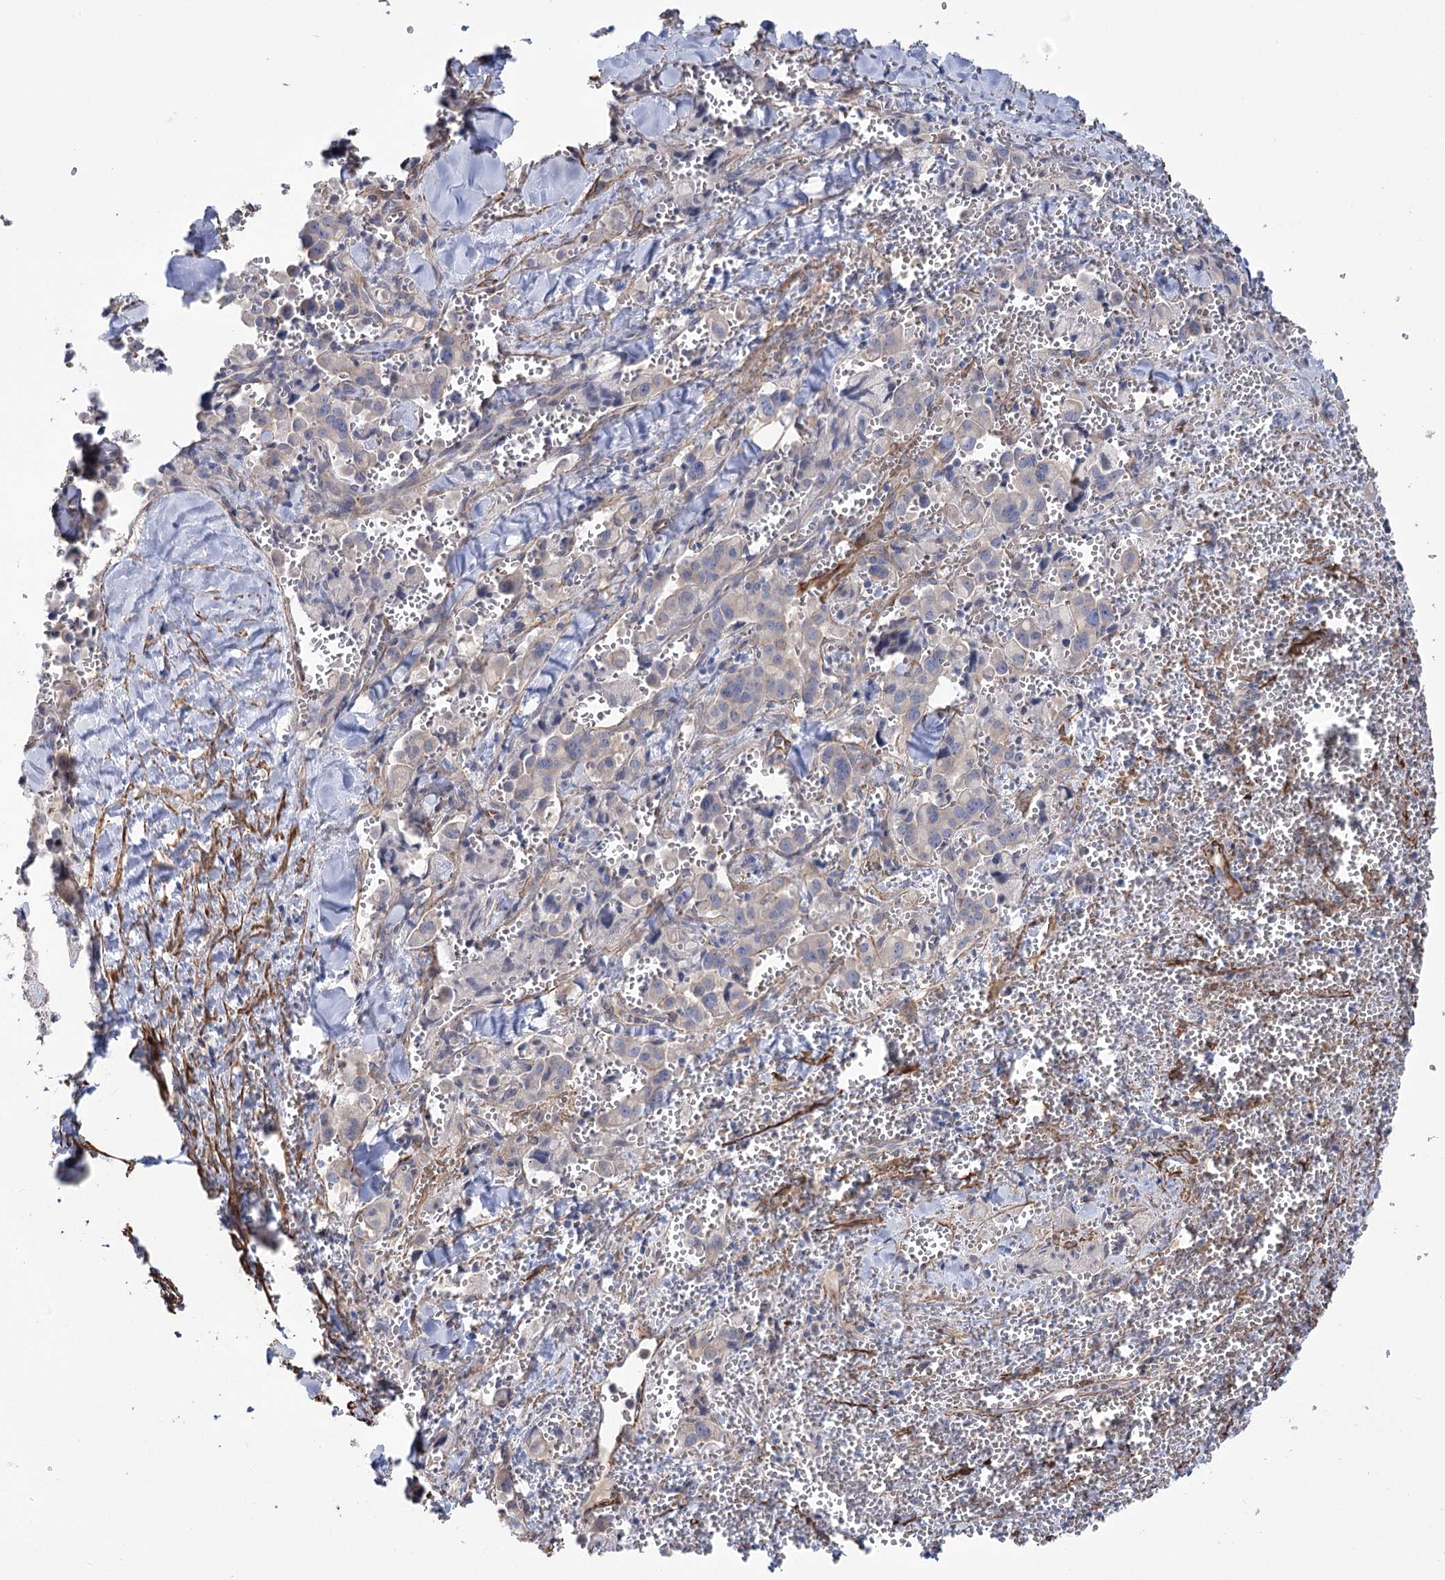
{"staining": {"intensity": "negative", "quantity": "none", "location": "none"}, "tissue": "pancreatic cancer", "cell_type": "Tumor cells", "image_type": "cancer", "snomed": [{"axis": "morphology", "description": "Adenocarcinoma, NOS"}, {"axis": "topography", "description": "Pancreas"}], "caption": "An immunohistochemistry image of pancreatic cancer (adenocarcinoma) is shown. There is no staining in tumor cells of pancreatic cancer (adenocarcinoma). The staining was performed using DAB (3,3'-diaminobenzidine) to visualize the protein expression in brown, while the nuclei were stained in blue with hematoxylin (Magnification: 20x).", "gene": "WASHC3", "patient": {"sex": "male", "age": 65}}